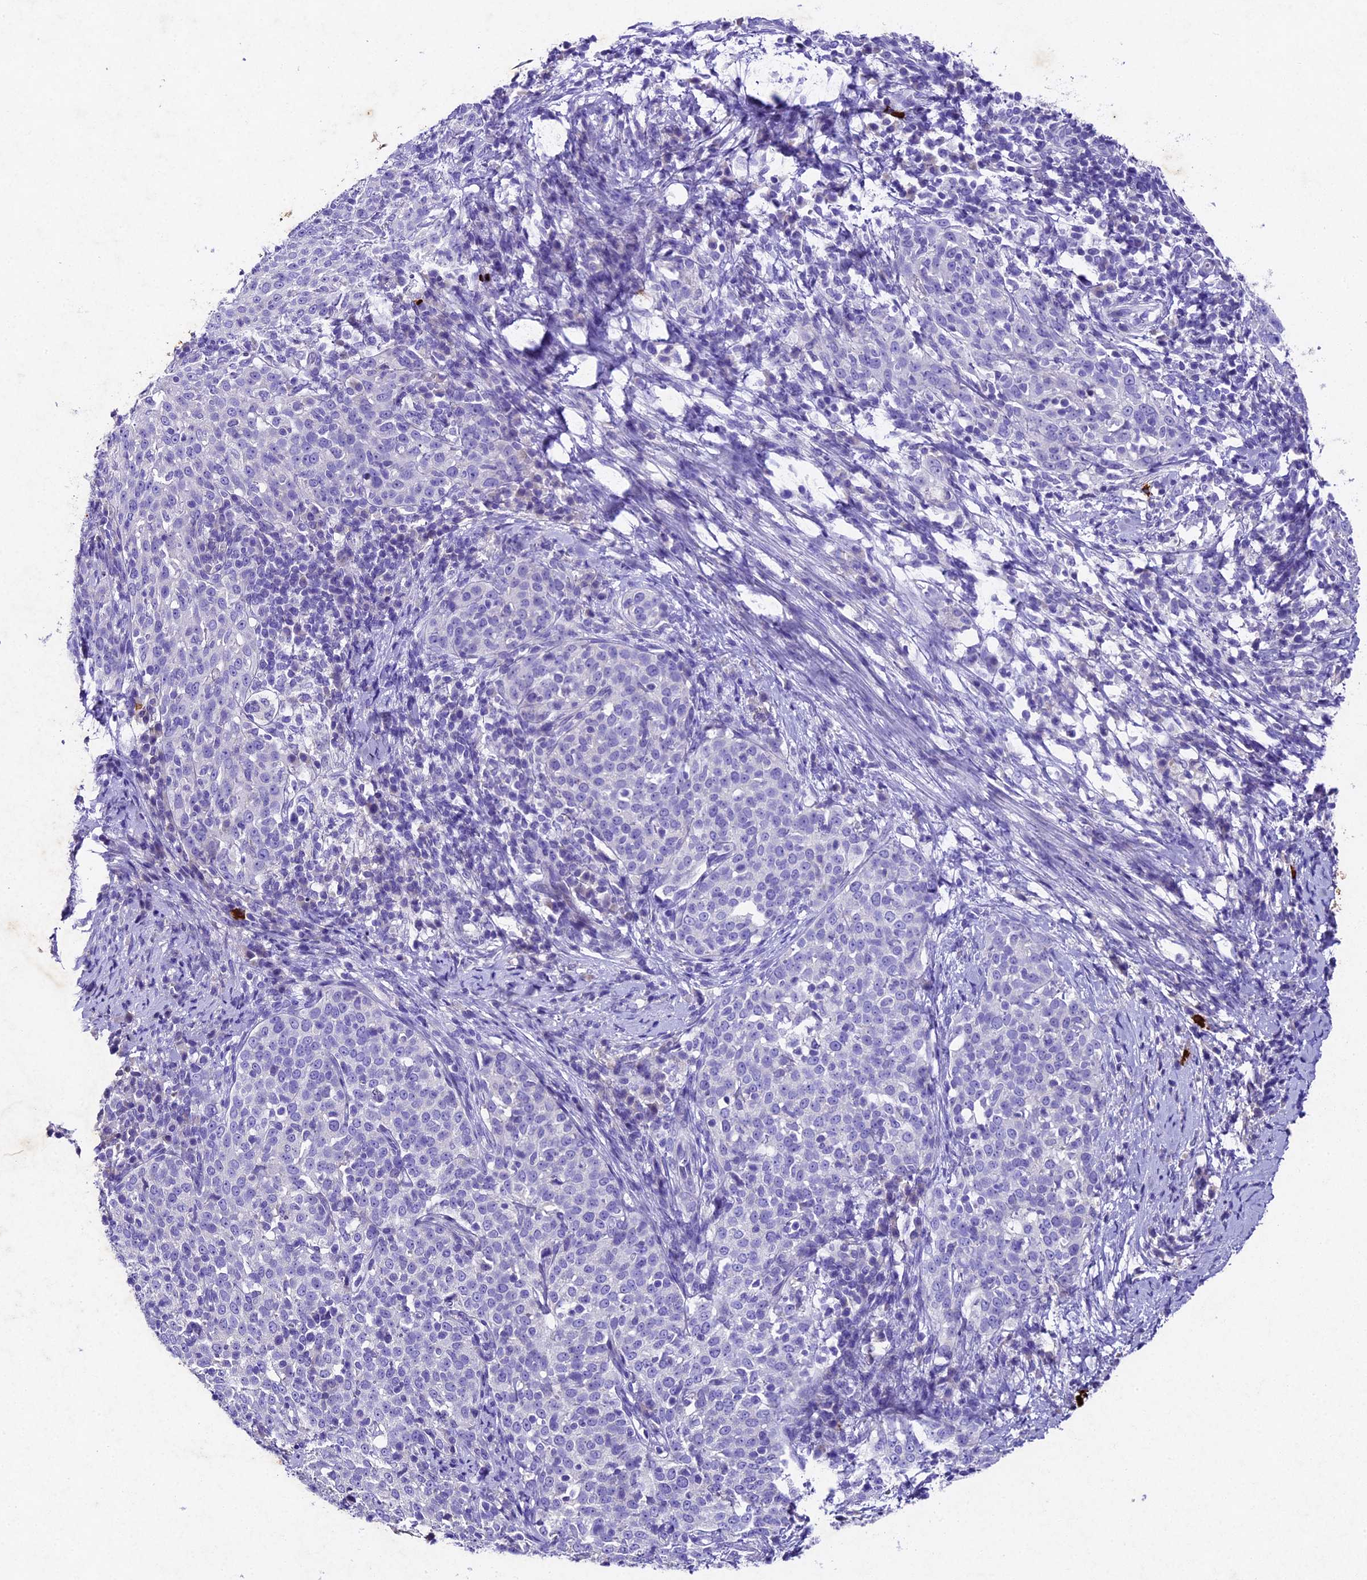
{"staining": {"intensity": "negative", "quantity": "none", "location": "none"}, "tissue": "cervical cancer", "cell_type": "Tumor cells", "image_type": "cancer", "snomed": [{"axis": "morphology", "description": "Squamous cell carcinoma, NOS"}, {"axis": "topography", "description": "Cervix"}], "caption": "Immunohistochemistry (IHC) histopathology image of human cervical cancer (squamous cell carcinoma) stained for a protein (brown), which demonstrates no positivity in tumor cells. (DAB immunohistochemistry with hematoxylin counter stain).", "gene": "IFT140", "patient": {"sex": "female", "age": 57}}